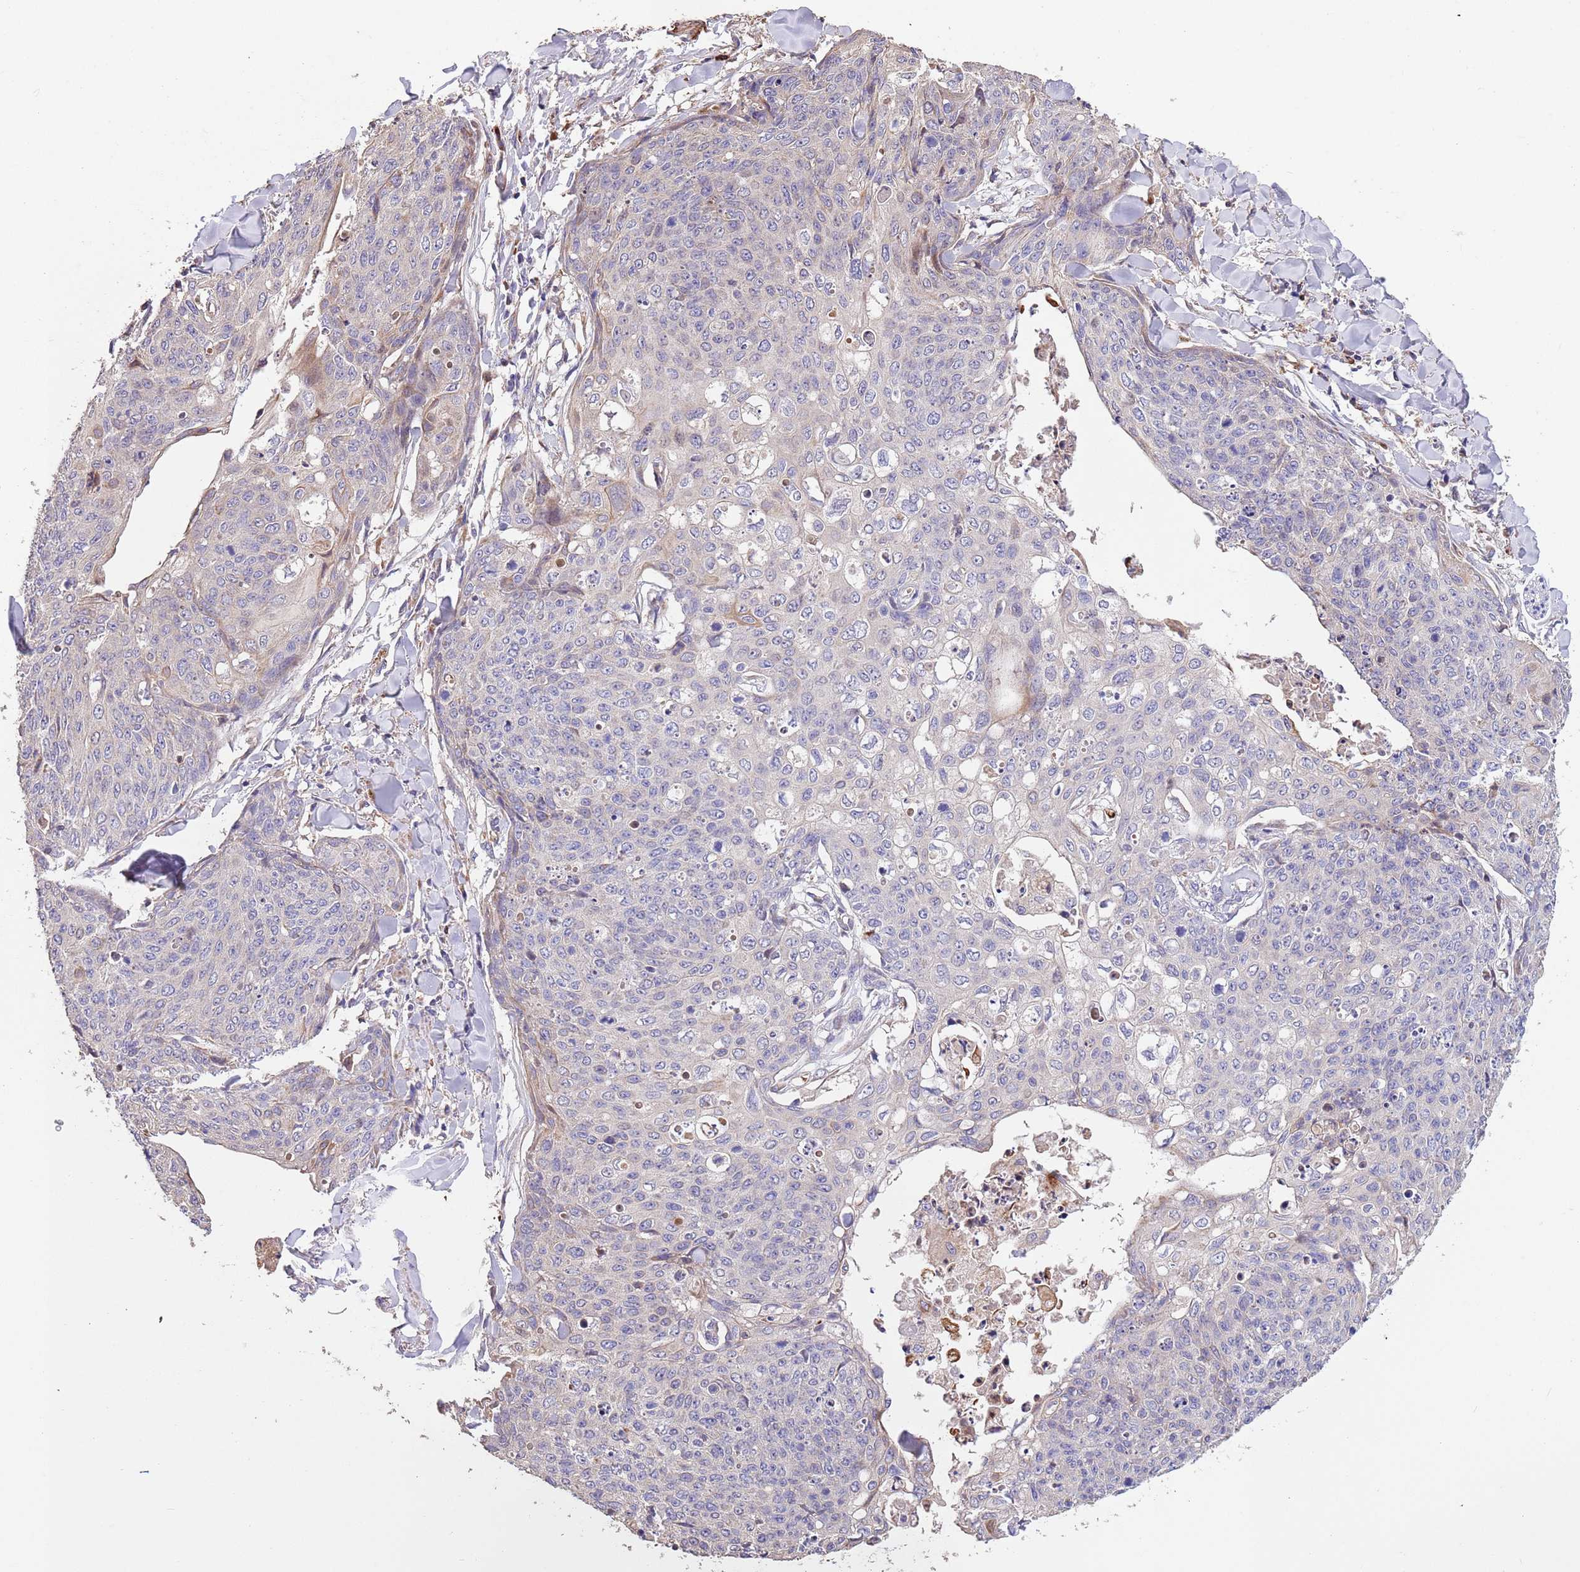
{"staining": {"intensity": "negative", "quantity": "none", "location": "none"}, "tissue": "skin cancer", "cell_type": "Tumor cells", "image_type": "cancer", "snomed": [{"axis": "morphology", "description": "Squamous cell carcinoma, NOS"}, {"axis": "topography", "description": "Skin"}, {"axis": "topography", "description": "Vulva"}], "caption": "An image of skin cancer (squamous cell carcinoma) stained for a protein exhibits no brown staining in tumor cells. (Brightfield microscopy of DAB (3,3'-diaminobenzidine) IHC at high magnification).", "gene": "PIGA", "patient": {"sex": "female", "age": 85}}